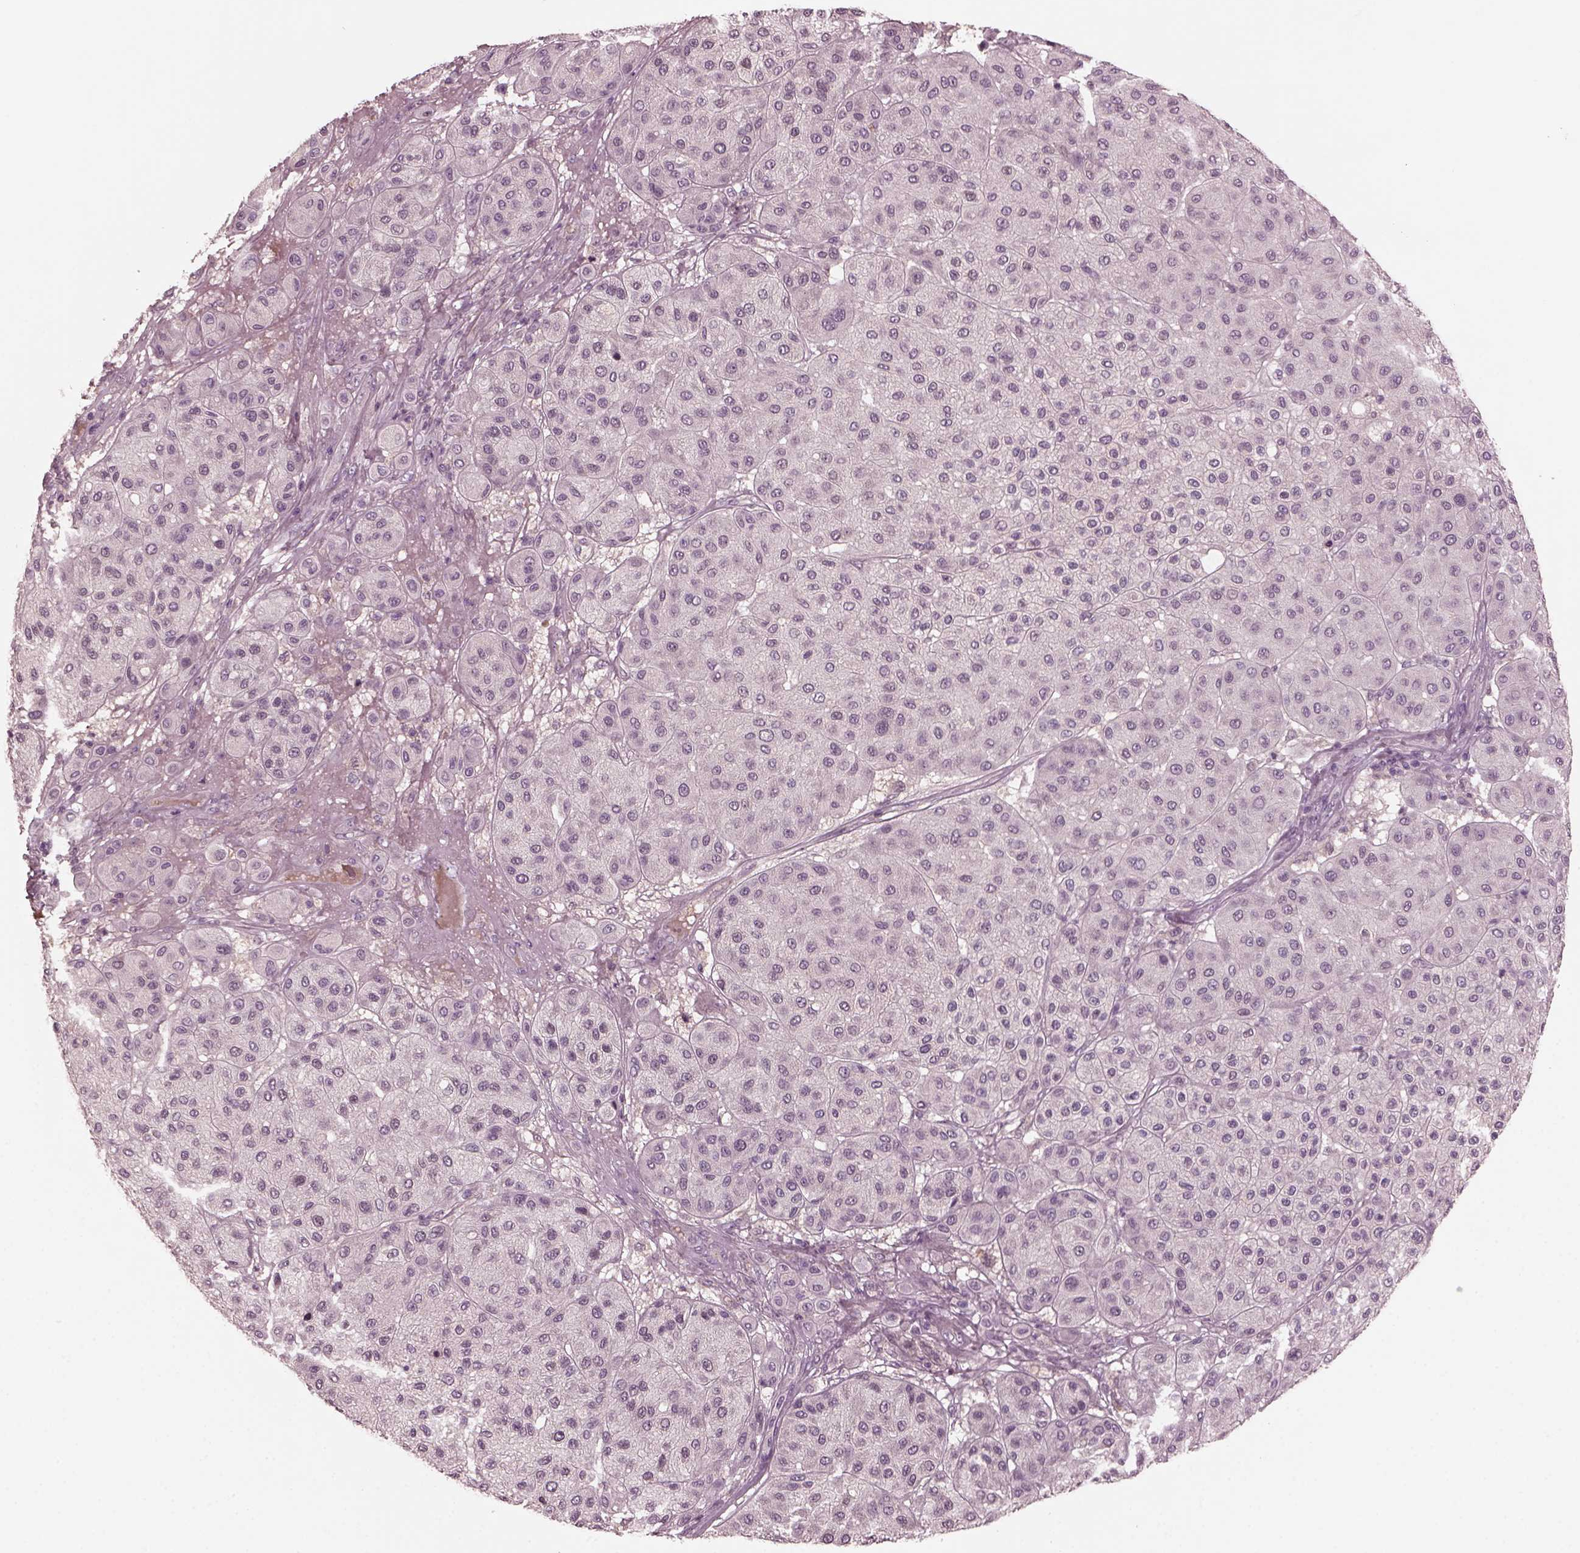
{"staining": {"intensity": "negative", "quantity": "none", "location": "none"}, "tissue": "melanoma", "cell_type": "Tumor cells", "image_type": "cancer", "snomed": [{"axis": "morphology", "description": "Malignant melanoma, Metastatic site"}, {"axis": "topography", "description": "Smooth muscle"}], "caption": "High magnification brightfield microscopy of malignant melanoma (metastatic site) stained with DAB (3,3'-diaminobenzidine) (brown) and counterstained with hematoxylin (blue): tumor cells show no significant expression.", "gene": "PORCN", "patient": {"sex": "male", "age": 41}}